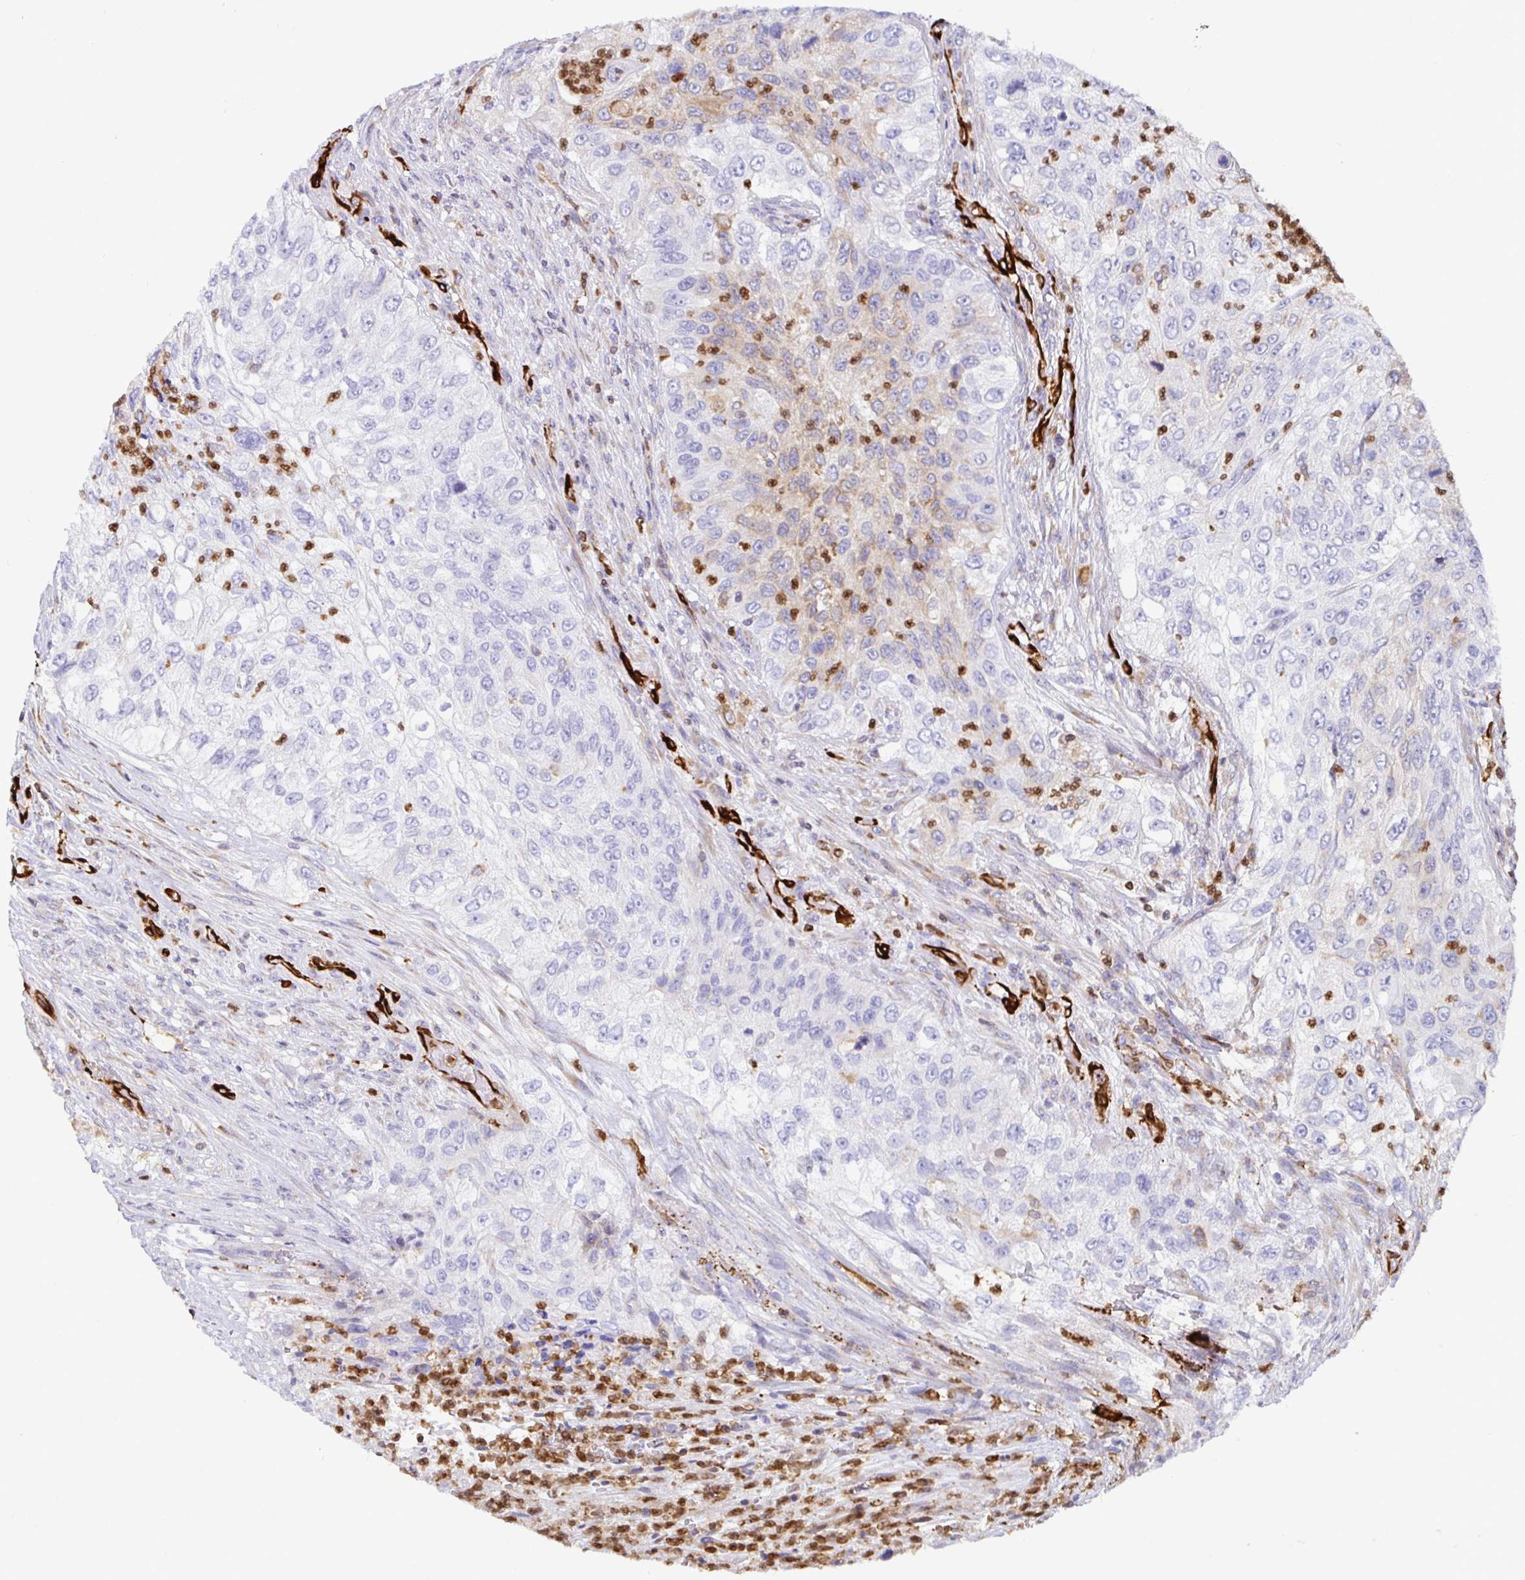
{"staining": {"intensity": "negative", "quantity": "none", "location": "none"}, "tissue": "urothelial cancer", "cell_type": "Tumor cells", "image_type": "cancer", "snomed": [{"axis": "morphology", "description": "Urothelial carcinoma, High grade"}, {"axis": "topography", "description": "Urinary bladder"}], "caption": "Human urothelial cancer stained for a protein using IHC shows no expression in tumor cells.", "gene": "TP53I11", "patient": {"sex": "female", "age": 60}}